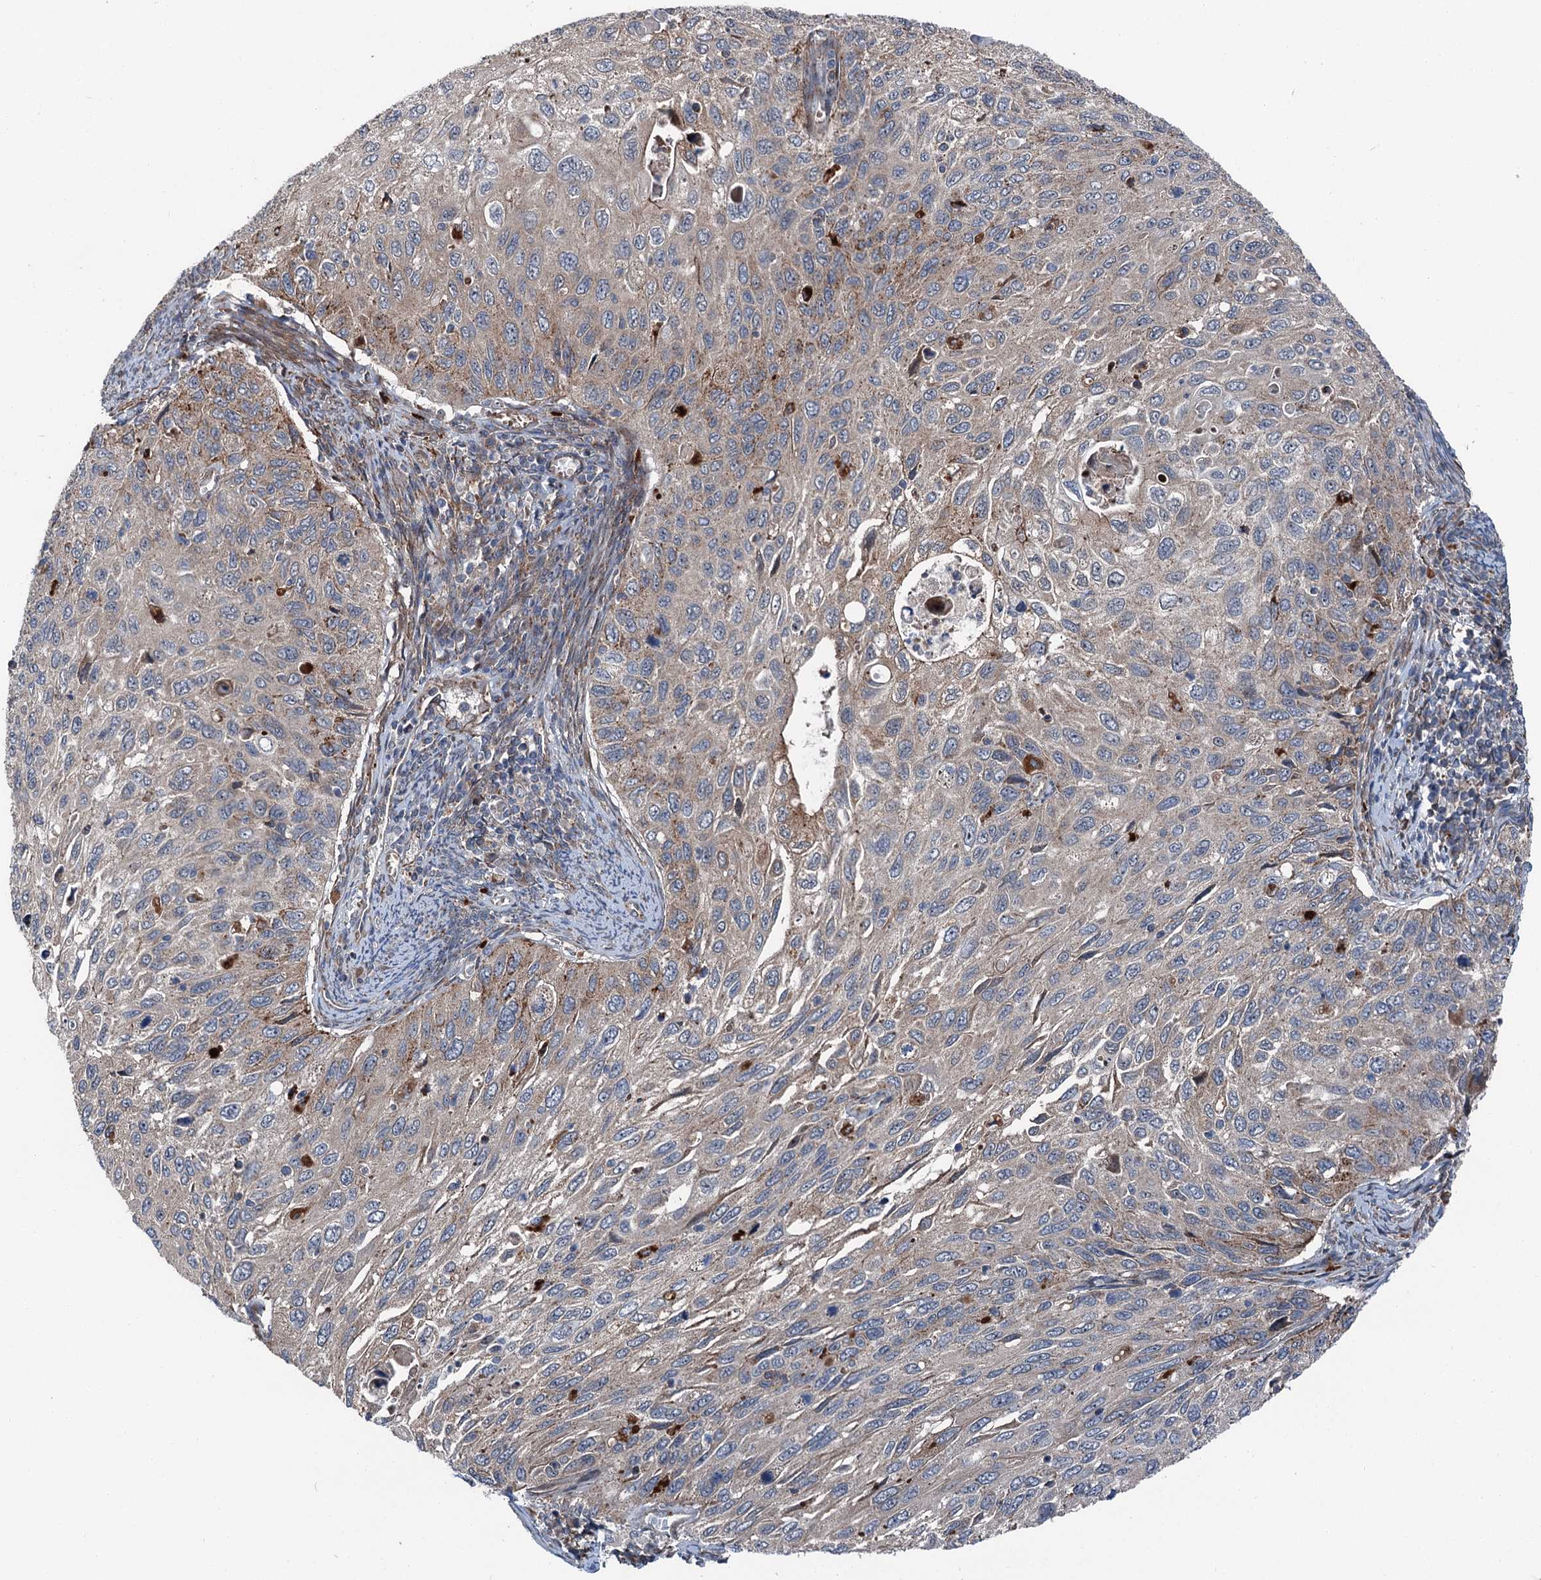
{"staining": {"intensity": "negative", "quantity": "none", "location": "none"}, "tissue": "cervical cancer", "cell_type": "Tumor cells", "image_type": "cancer", "snomed": [{"axis": "morphology", "description": "Squamous cell carcinoma, NOS"}, {"axis": "topography", "description": "Cervix"}], "caption": "A histopathology image of human cervical cancer is negative for staining in tumor cells. The staining is performed using DAB (3,3'-diaminobenzidine) brown chromogen with nuclei counter-stained in using hematoxylin.", "gene": "POLR1D", "patient": {"sex": "female", "age": 70}}